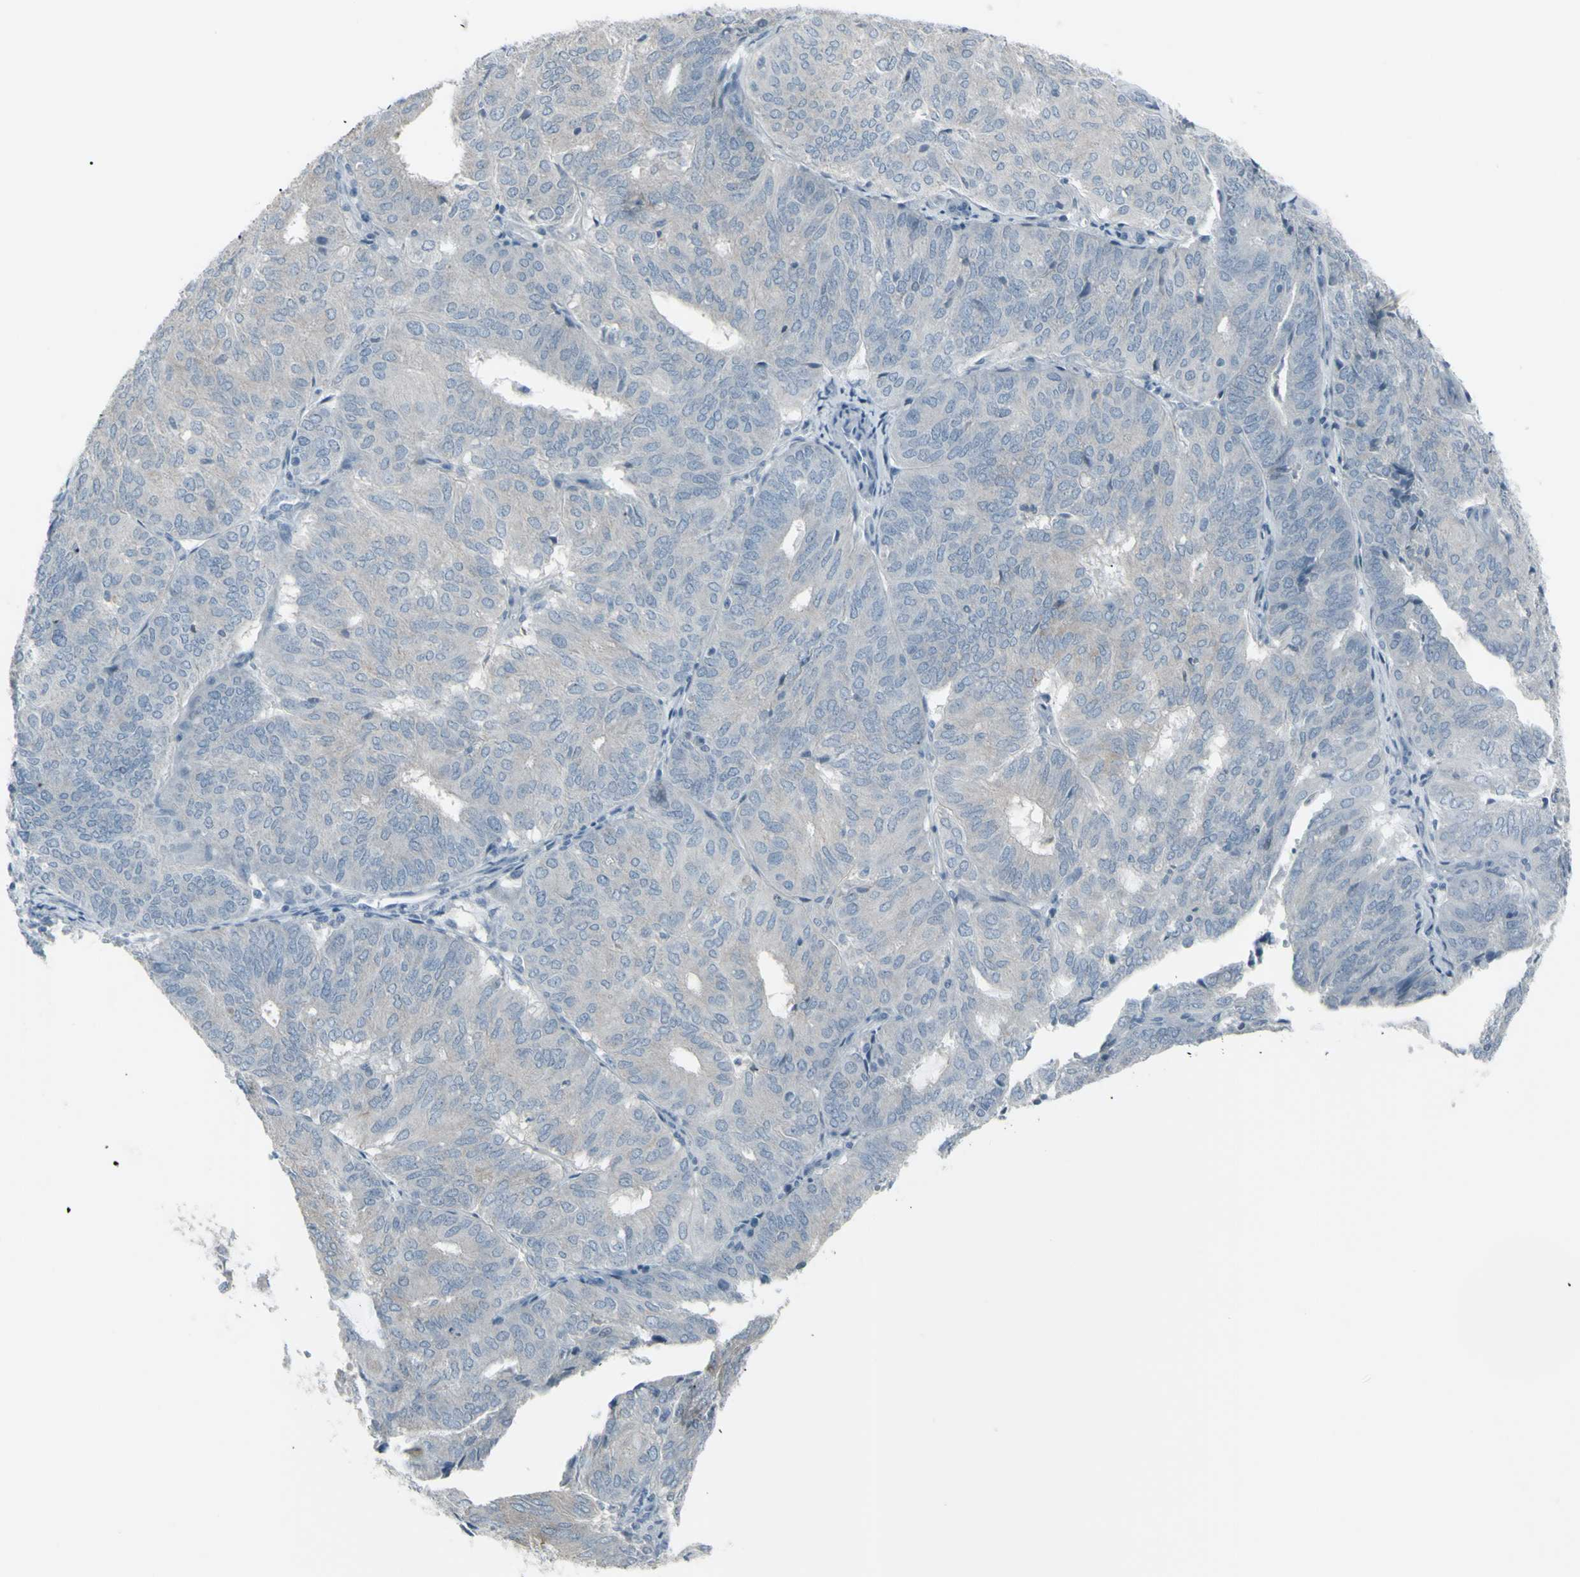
{"staining": {"intensity": "negative", "quantity": "none", "location": "none"}, "tissue": "endometrial cancer", "cell_type": "Tumor cells", "image_type": "cancer", "snomed": [{"axis": "morphology", "description": "Adenocarcinoma, NOS"}, {"axis": "topography", "description": "Uterus"}], "caption": "The immunohistochemistry micrograph has no significant expression in tumor cells of endometrial adenocarcinoma tissue.", "gene": "RAB3A", "patient": {"sex": "female", "age": 60}}